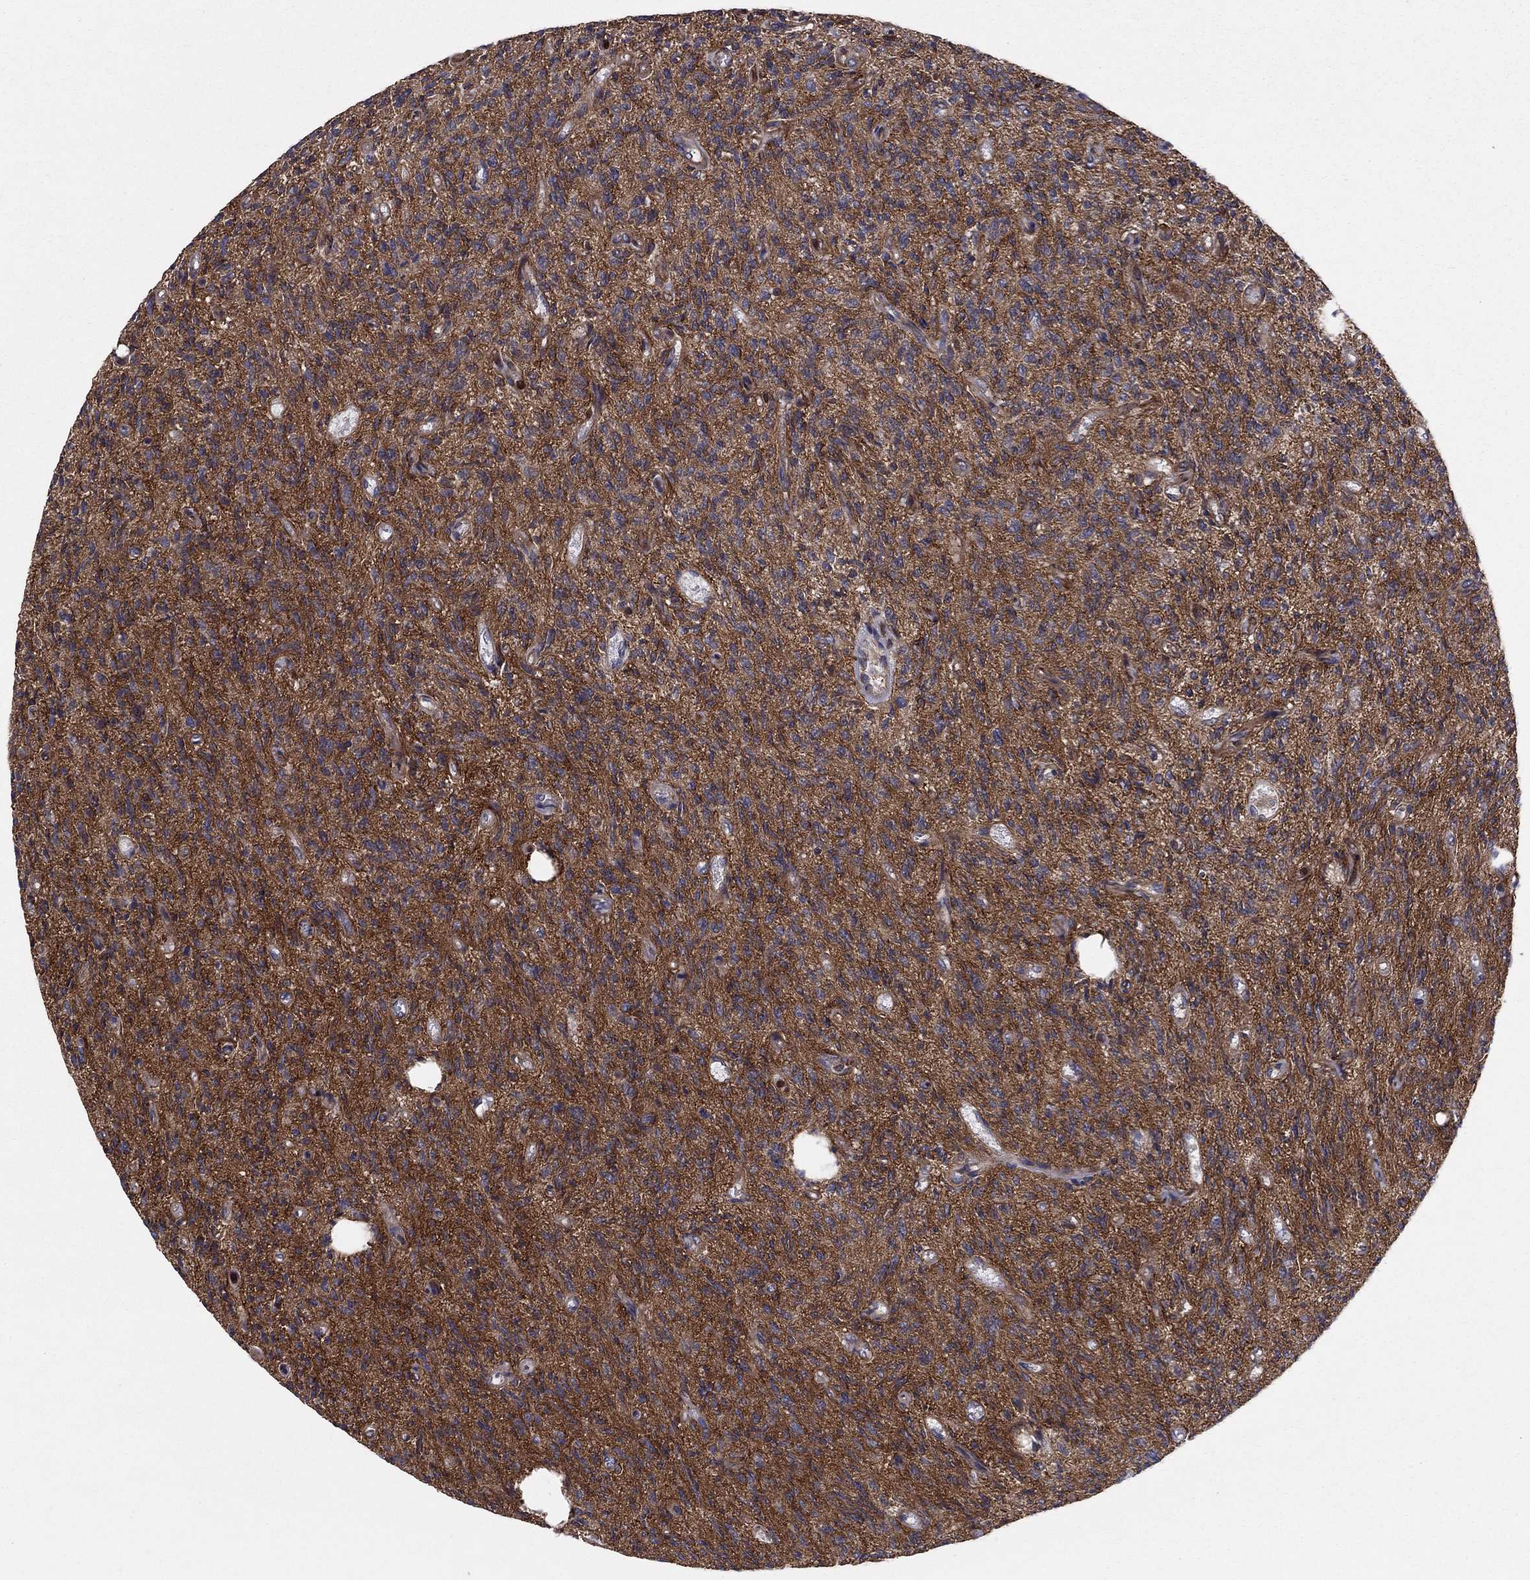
{"staining": {"intensity": "strong", "quantity": "25%-75%", "location": "cytoplasmic/membranous"}, "tissue": "glioma", "cell_type": "Tumor cells", "image_type": "cancer", "snomed": [{"axis": "morphology", "description": "Glioma, malignant, High grade"}, {"axis": "topography", "description": "Brain"}], "caption": "Human glioma stained with a protein marker exhibits strong staining in tumor cells.", "gene": "SSX2IP", "patient": {"sex": "male", "age": 64}}